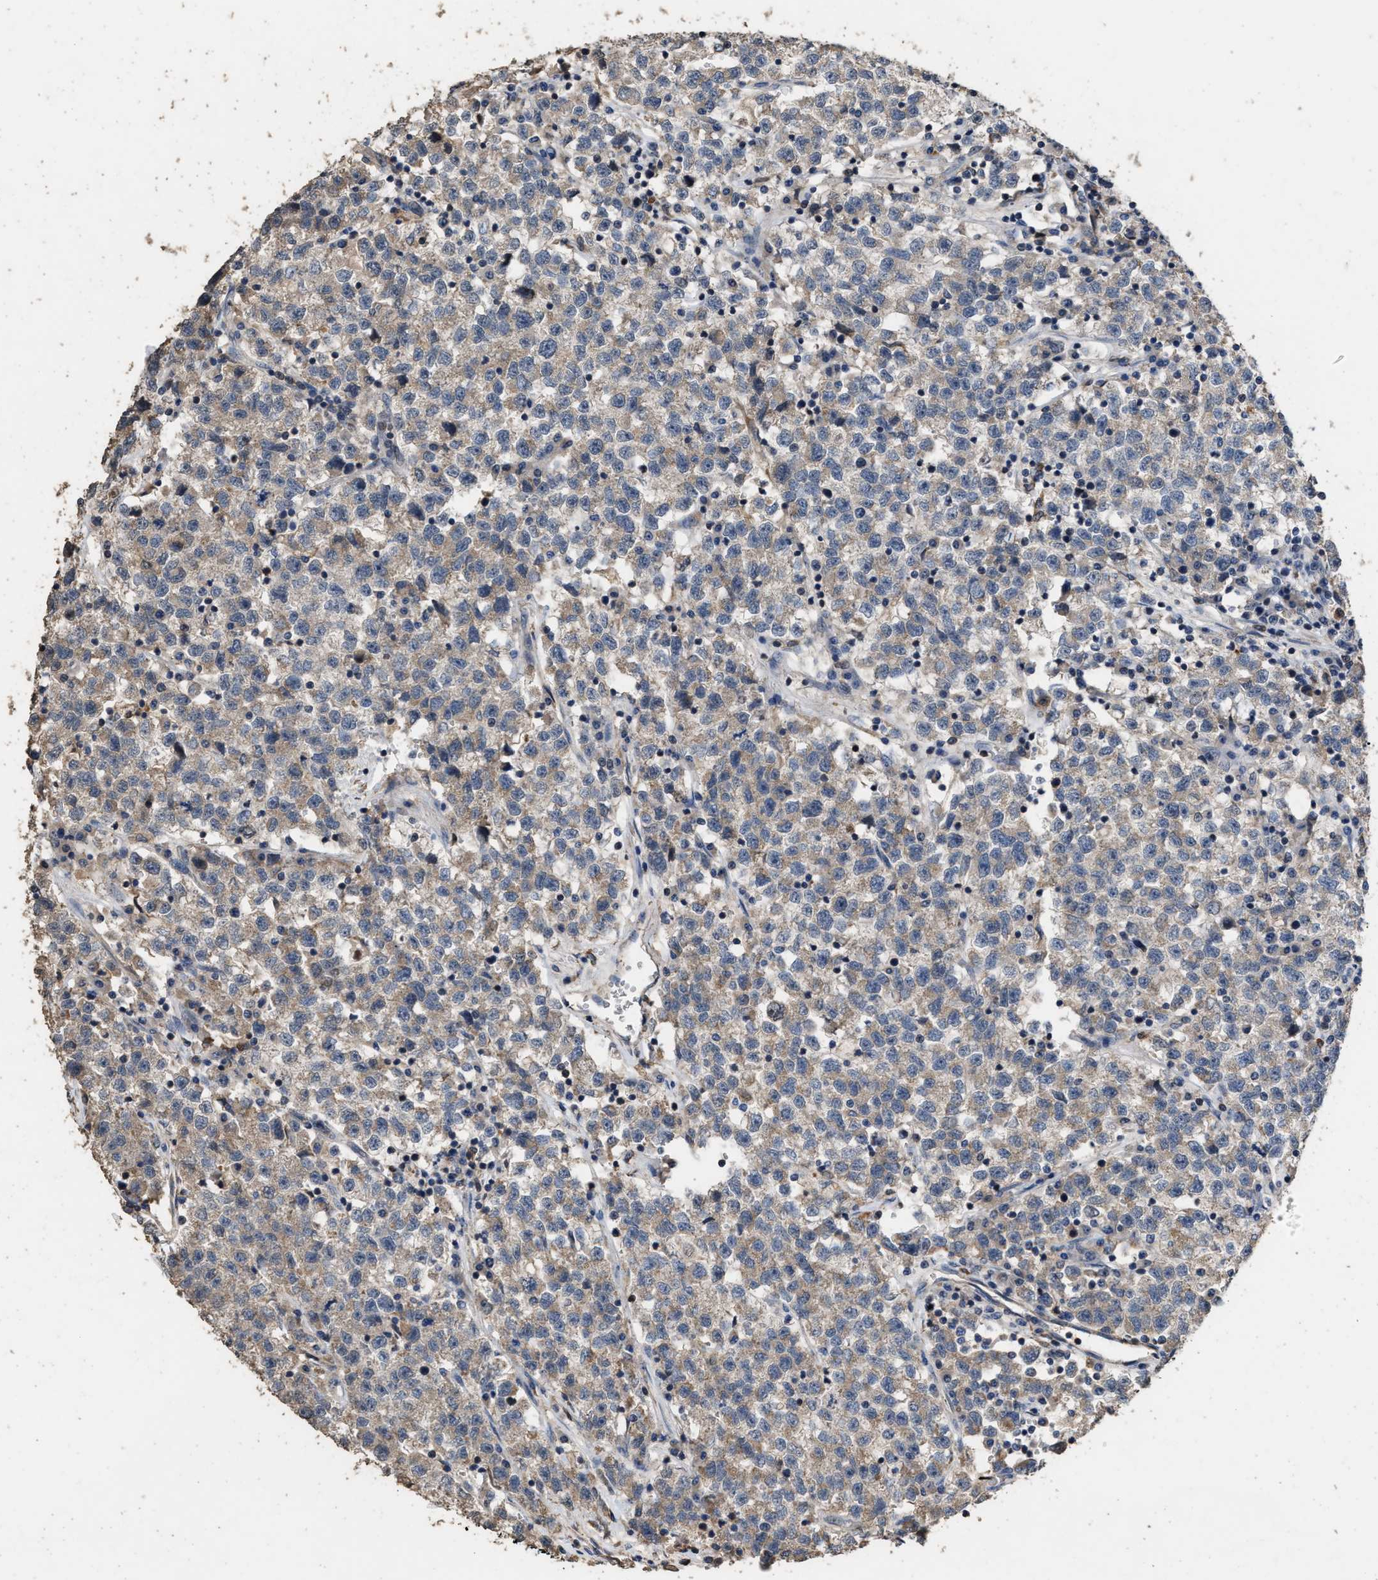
{"staining": {"intensity": "weak", "quantity": "25%-75%", "location": "cytoplasmic/membranous"}, "tissue": "testis cancer", "cell_type": "Tumor cells", "image_type": "cancer", "snomed": [{"axis": "morphology", "description": "Seminoma, NOS"}, {"axis": "topography", "description": "Testis"}], "caption": "This photomicrograph reveals immunohistochemistry (IHC) staining of testis cancer (seminoma), with low weak cytoplasmic/membranous staining in about 25%-75% of tumor cells.", "gene": "TDRKH", "patient": {"sex": "male", "age": 22}}